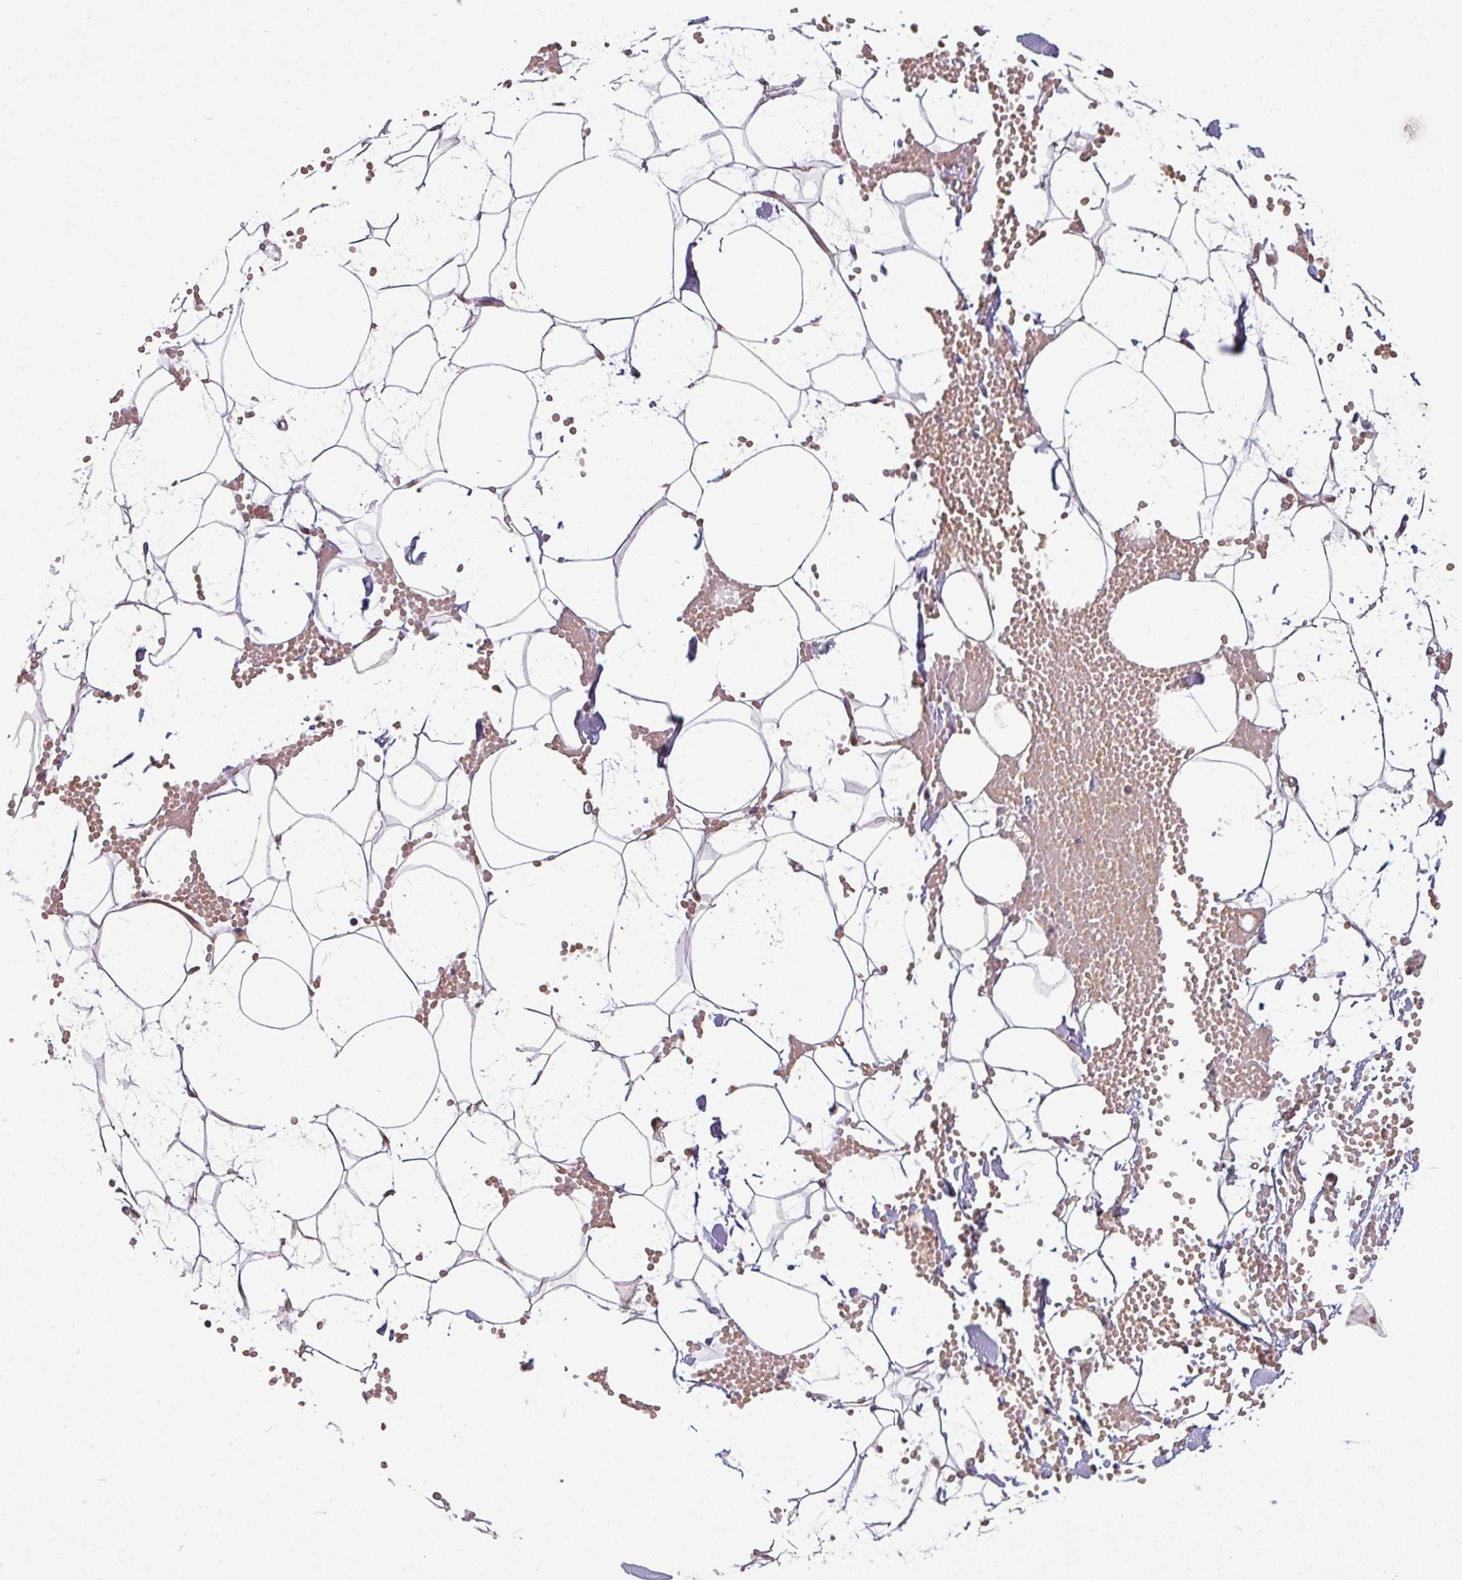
{"staining": {"intensity": "negative", "quantity": "none", "location": "none"}, "tissue": "adipose tissue", "cell_type": "Adipocytes", "image_type": "normal", "snomed": [{"axis": "morphology", "description": "Normal tissue, NOS"}, {"axis": "topography", "description": "Breast"}], "caption": "The histopathology image reveals no staining of adipocytes in benign adipose tissue.", "gene": "APOM", "patient": {"sex": "female", "age": 23}}